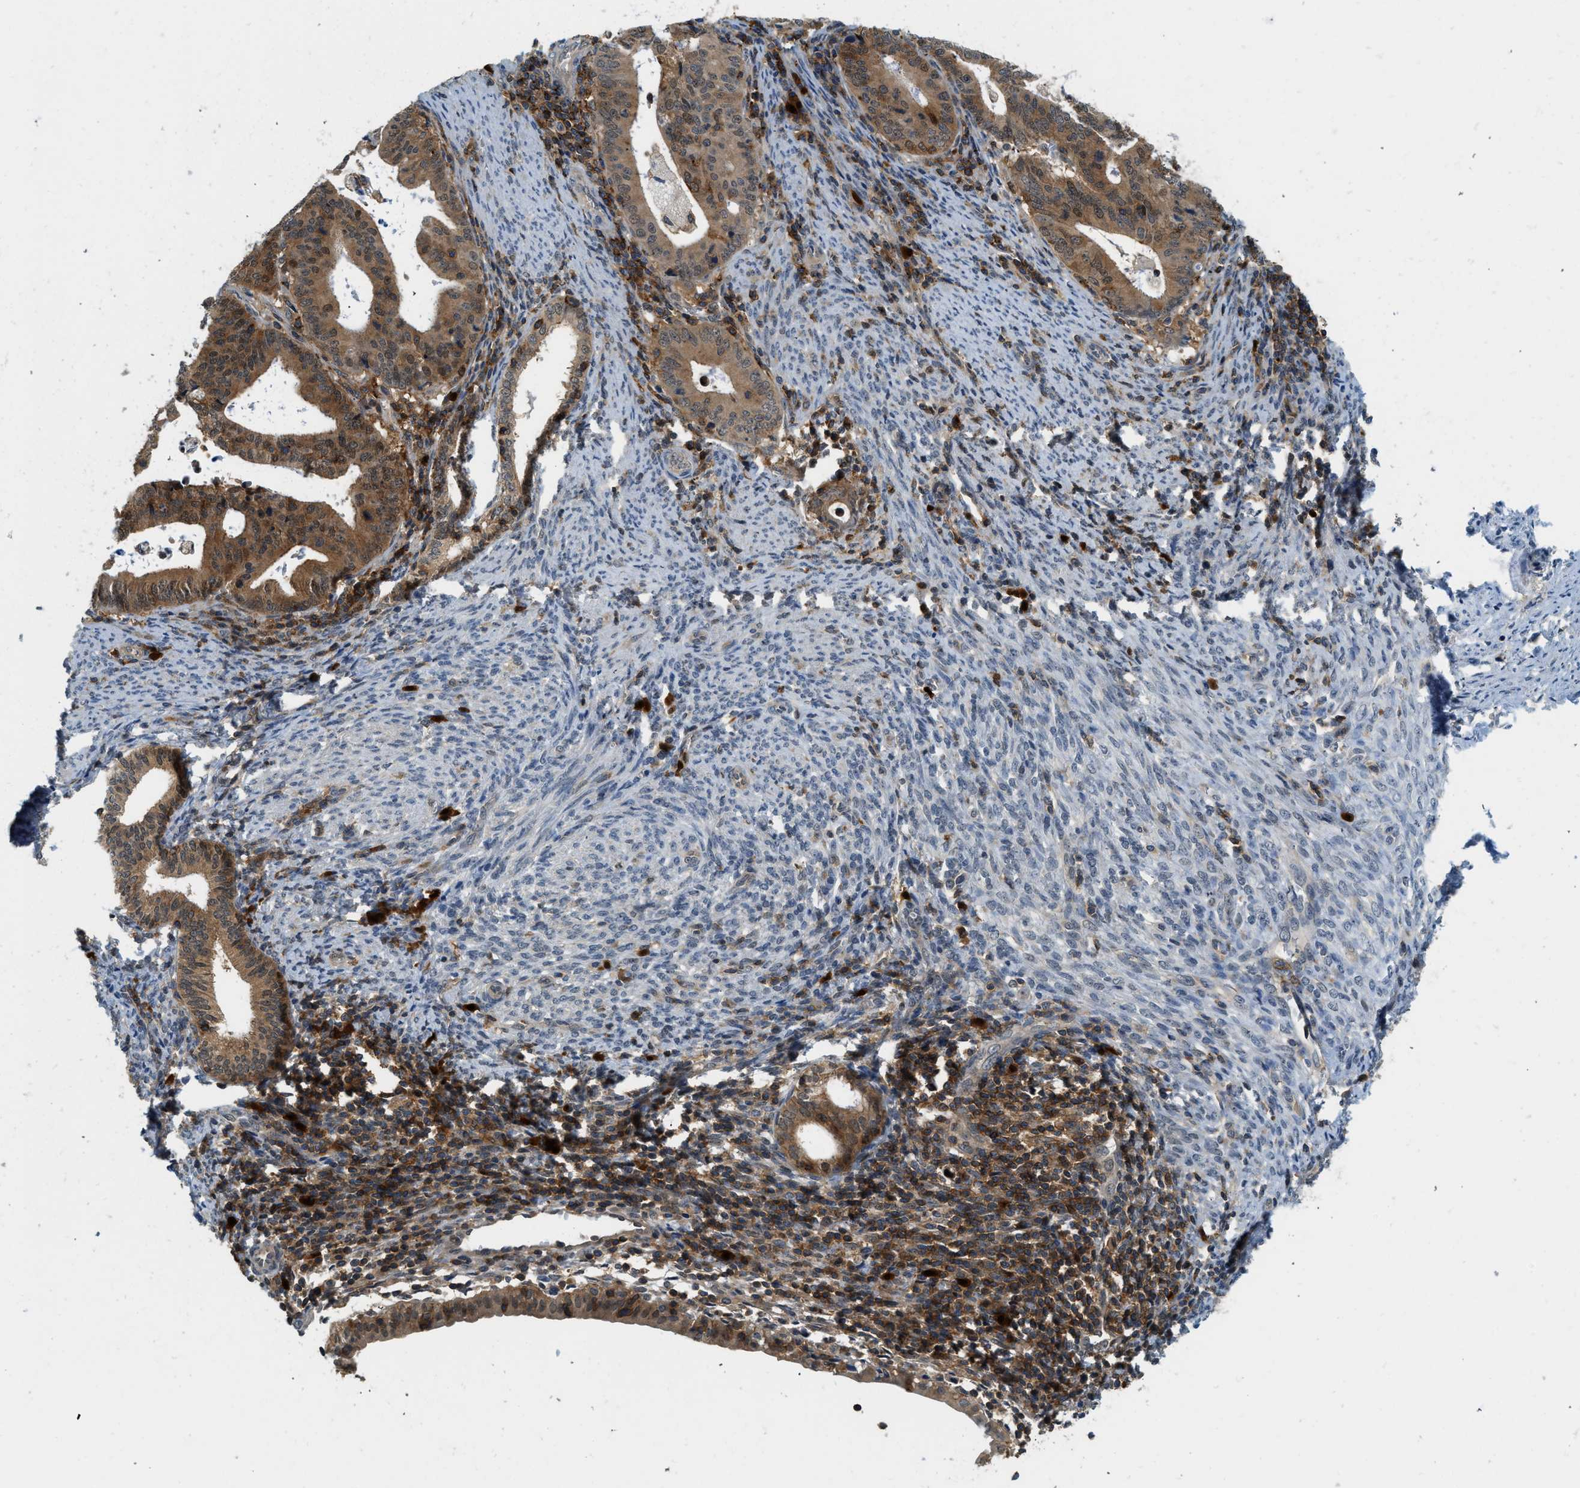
{"staining": {"intensity": "moderate", "quantity": ">75%", "location": "cytoplasmic/membranous,nuclear"}, "tissue": "endometrial cancer", "cell_type": "Tumor cells", "image_type": "cancer", "snomed": [{"axis": "morphology", "description": "Adenocarcinoma, NOS"}, {"axis": "topography", "description": "Uterus"}], "caption": "The photomicrograph reveals staining of endometrial cancer, revealing moderate cytoplasmic/membranous and nuclear protein staining (brown color) within tumor cells.", "gene": "GMPPB", "patient": {"sex": "female", "age": 83}}